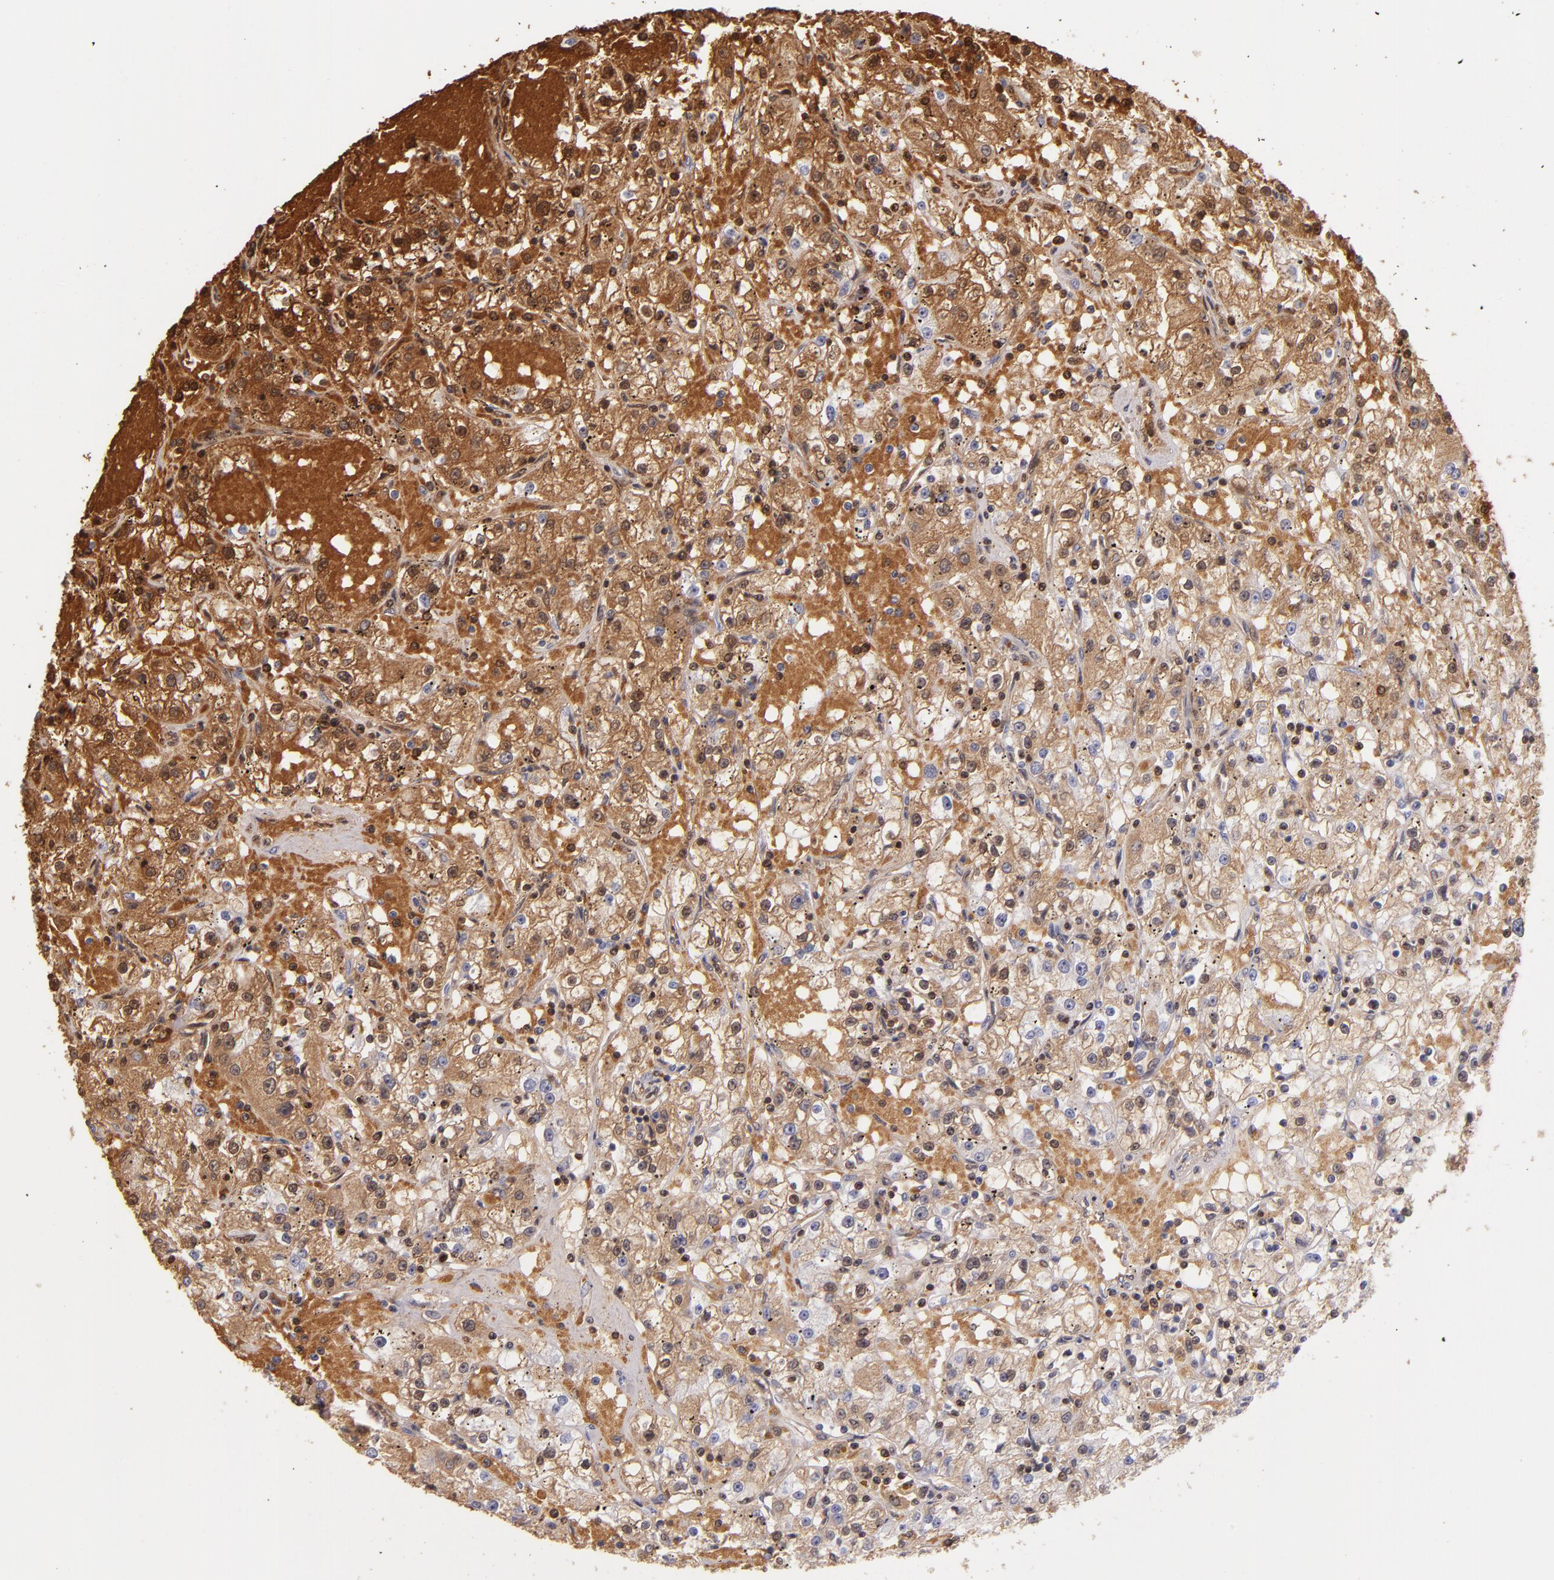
{"staining": {"intensity": "strong", "quantity": ">75%", "location": "cytoplasmic/membranous"}, "tissue": "renal cancer", "cell_type": "Tumor cells", "image_type": "cancer", "snomed": [{"axis": "morphology", "description": "Adenocarcinoma, NOS"}, {"axis": "topography", "description": "Kidney"}], "caption": "This image displays adenocarcinoma (renal) stained with IHC to label a protein in brown. The cytoplasmic/membranous of tumor cells show strong positivity for the protein. Nuclei are counter-stained blue.", "gene": "SERPINC1", "patient": {"sex": "male", "age": 56}}